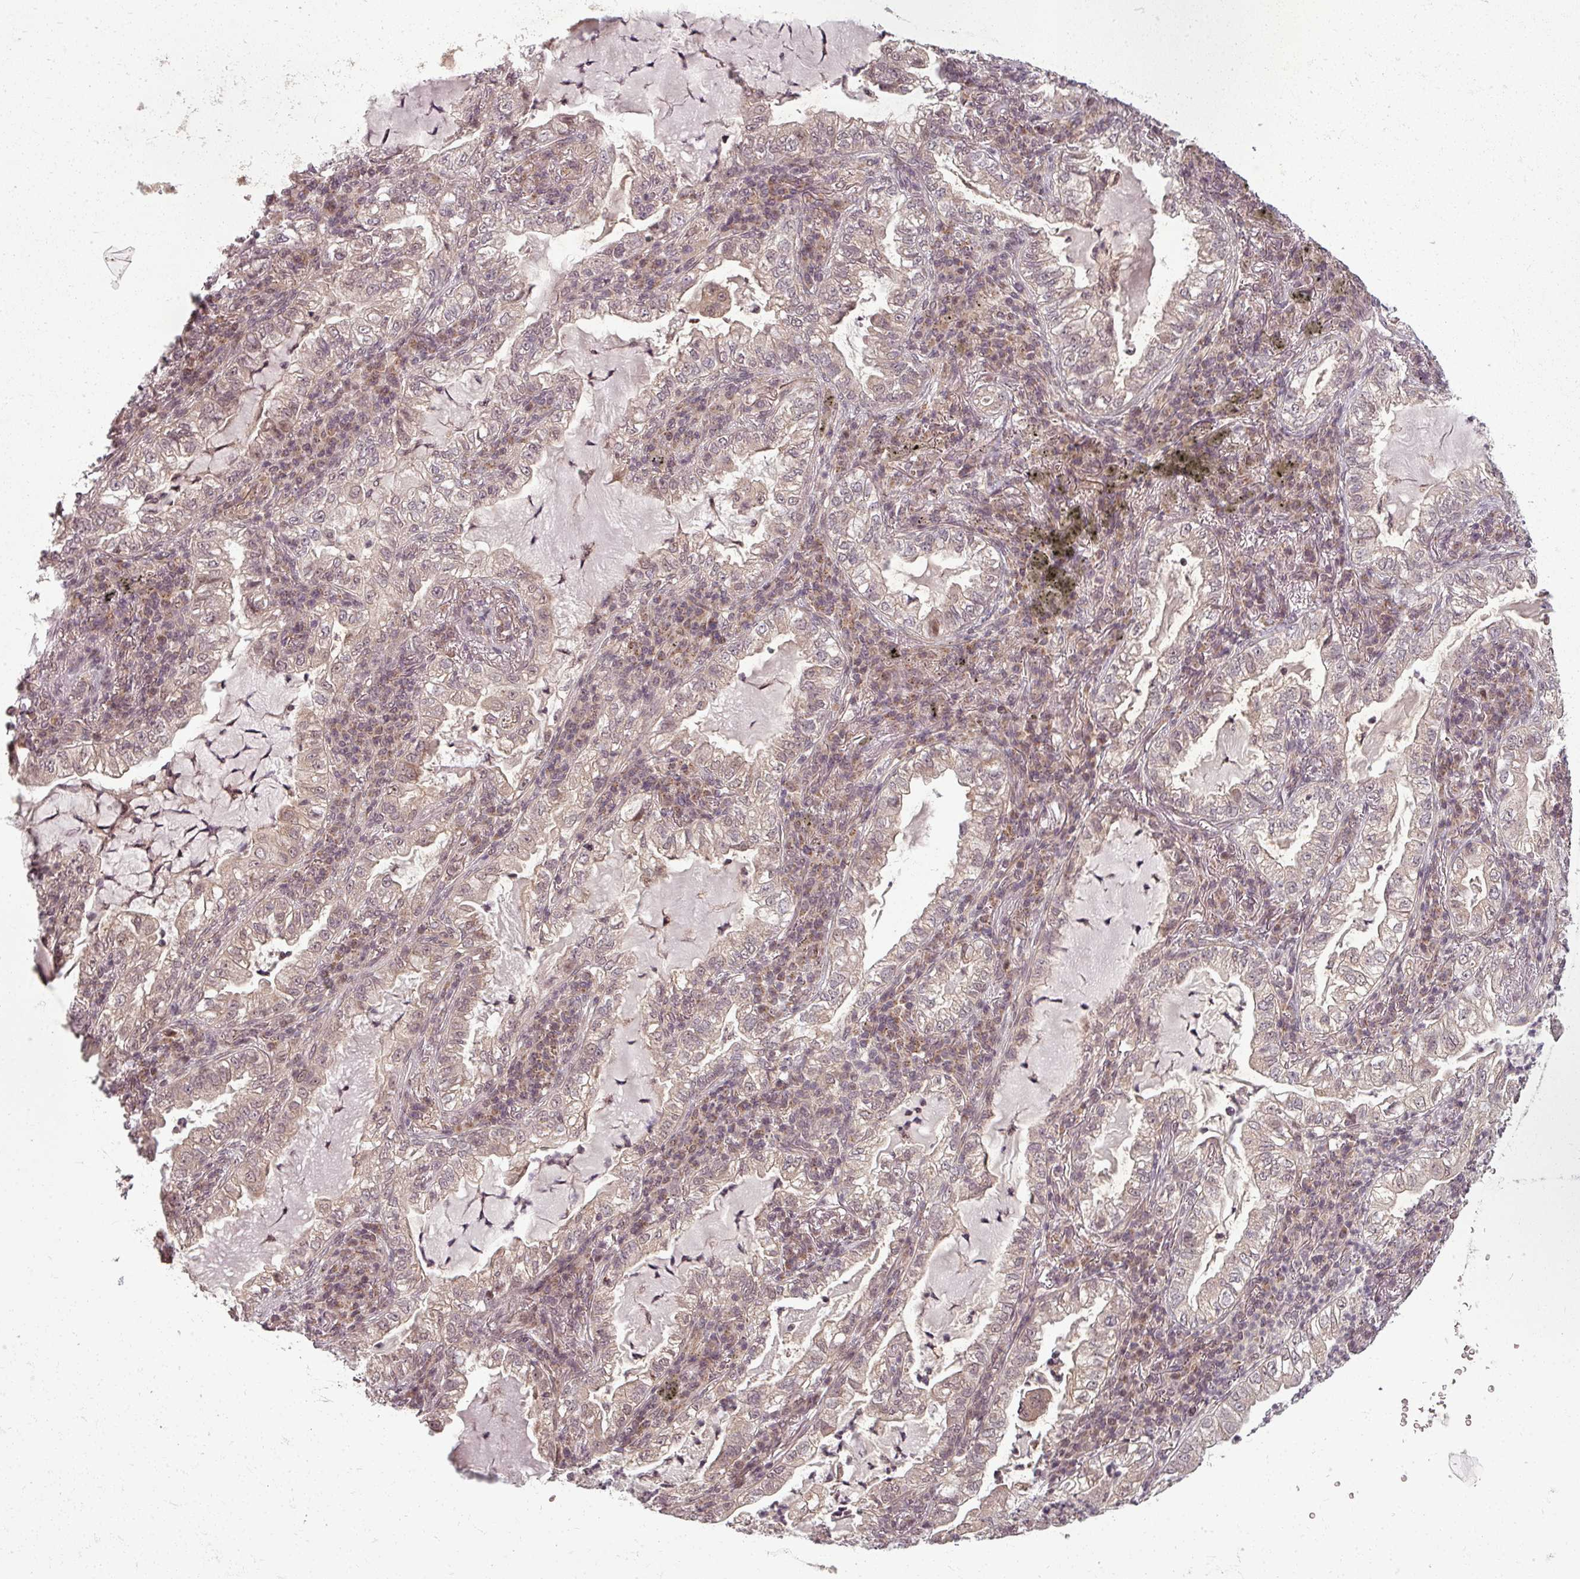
{"staining": {"intensity": "weak", "quantity": ">75%", "location": "cytoplasmic/membranous,nuclear"}, "tissue": "lung cancer", "cell_type": "Tumor cells", "image_type": "cancer", "snomed": [{"axis": "morphology", "description": "Adenocarcinoma, NOS"}, {"axis": "topography", "description": "Lung"}], "caption": "This is an image of immunohistochemistry (IHC) staining of lung cancer (adenocarcinoma), which shows weak staining in the cytoplasmic/membranous and nuclear of tumor cells.", "gene": "CLIC1", "patient": {"sex": "female", "age": 73}}